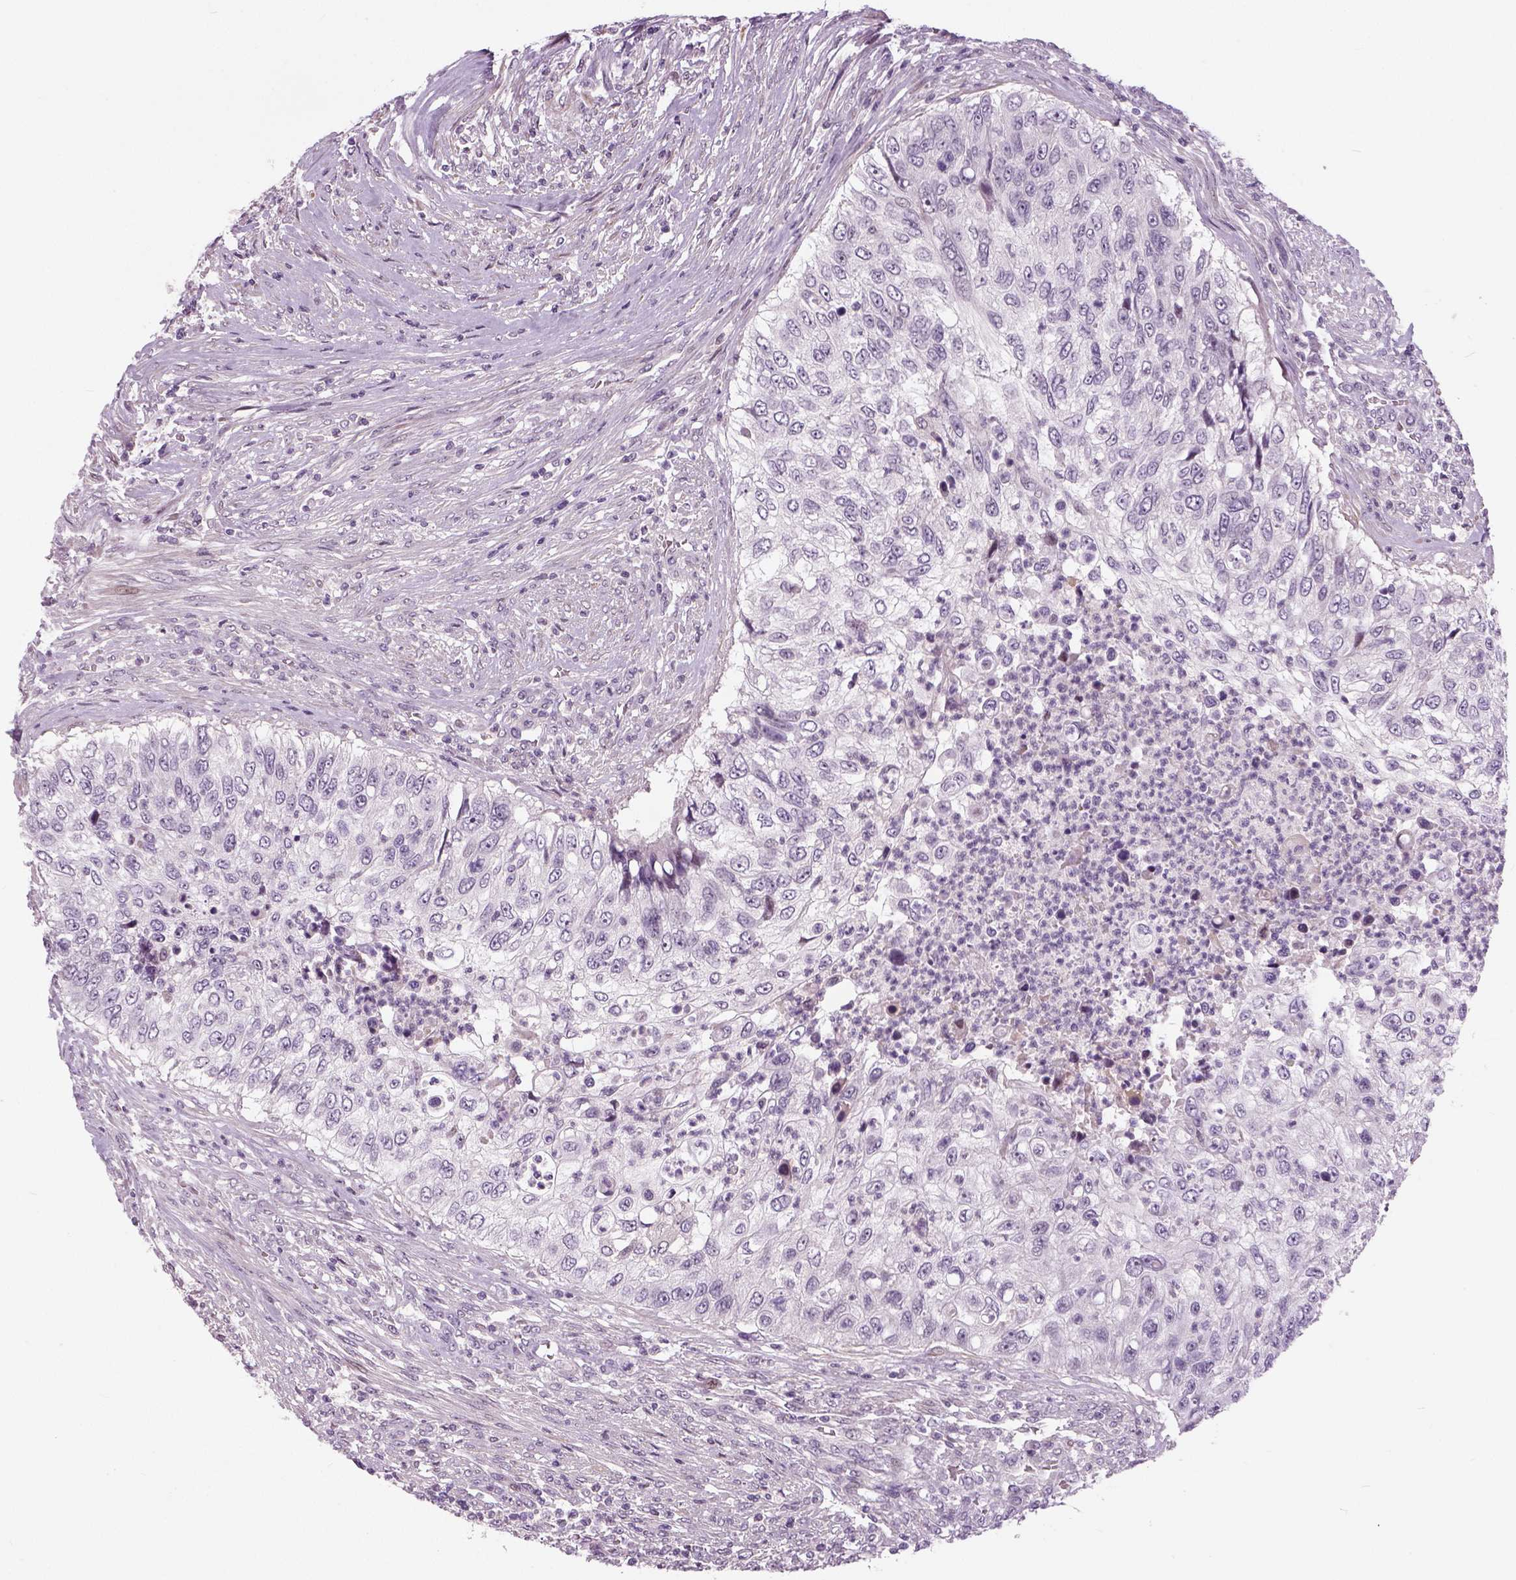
{"staining": {"intensity": "negative", "quantity": "none", "location": "none"}, "tissue": "urothelial cancer", "cell_type": "Tumor cells", "image_type": "cancer", "snomed": [{"axis": "morphology", "description": "Urothelial carcinoma, High grade"}, {"axis": "topography", "description": "Urinary bladder"}], "caption": "High-grade urothelial carcinoma stained for a protein using immunohistochemistry (IHC) shows no expression tumor cells.", "gene": "NECAB1", "patient": {"sex": "female", "age": 60}}